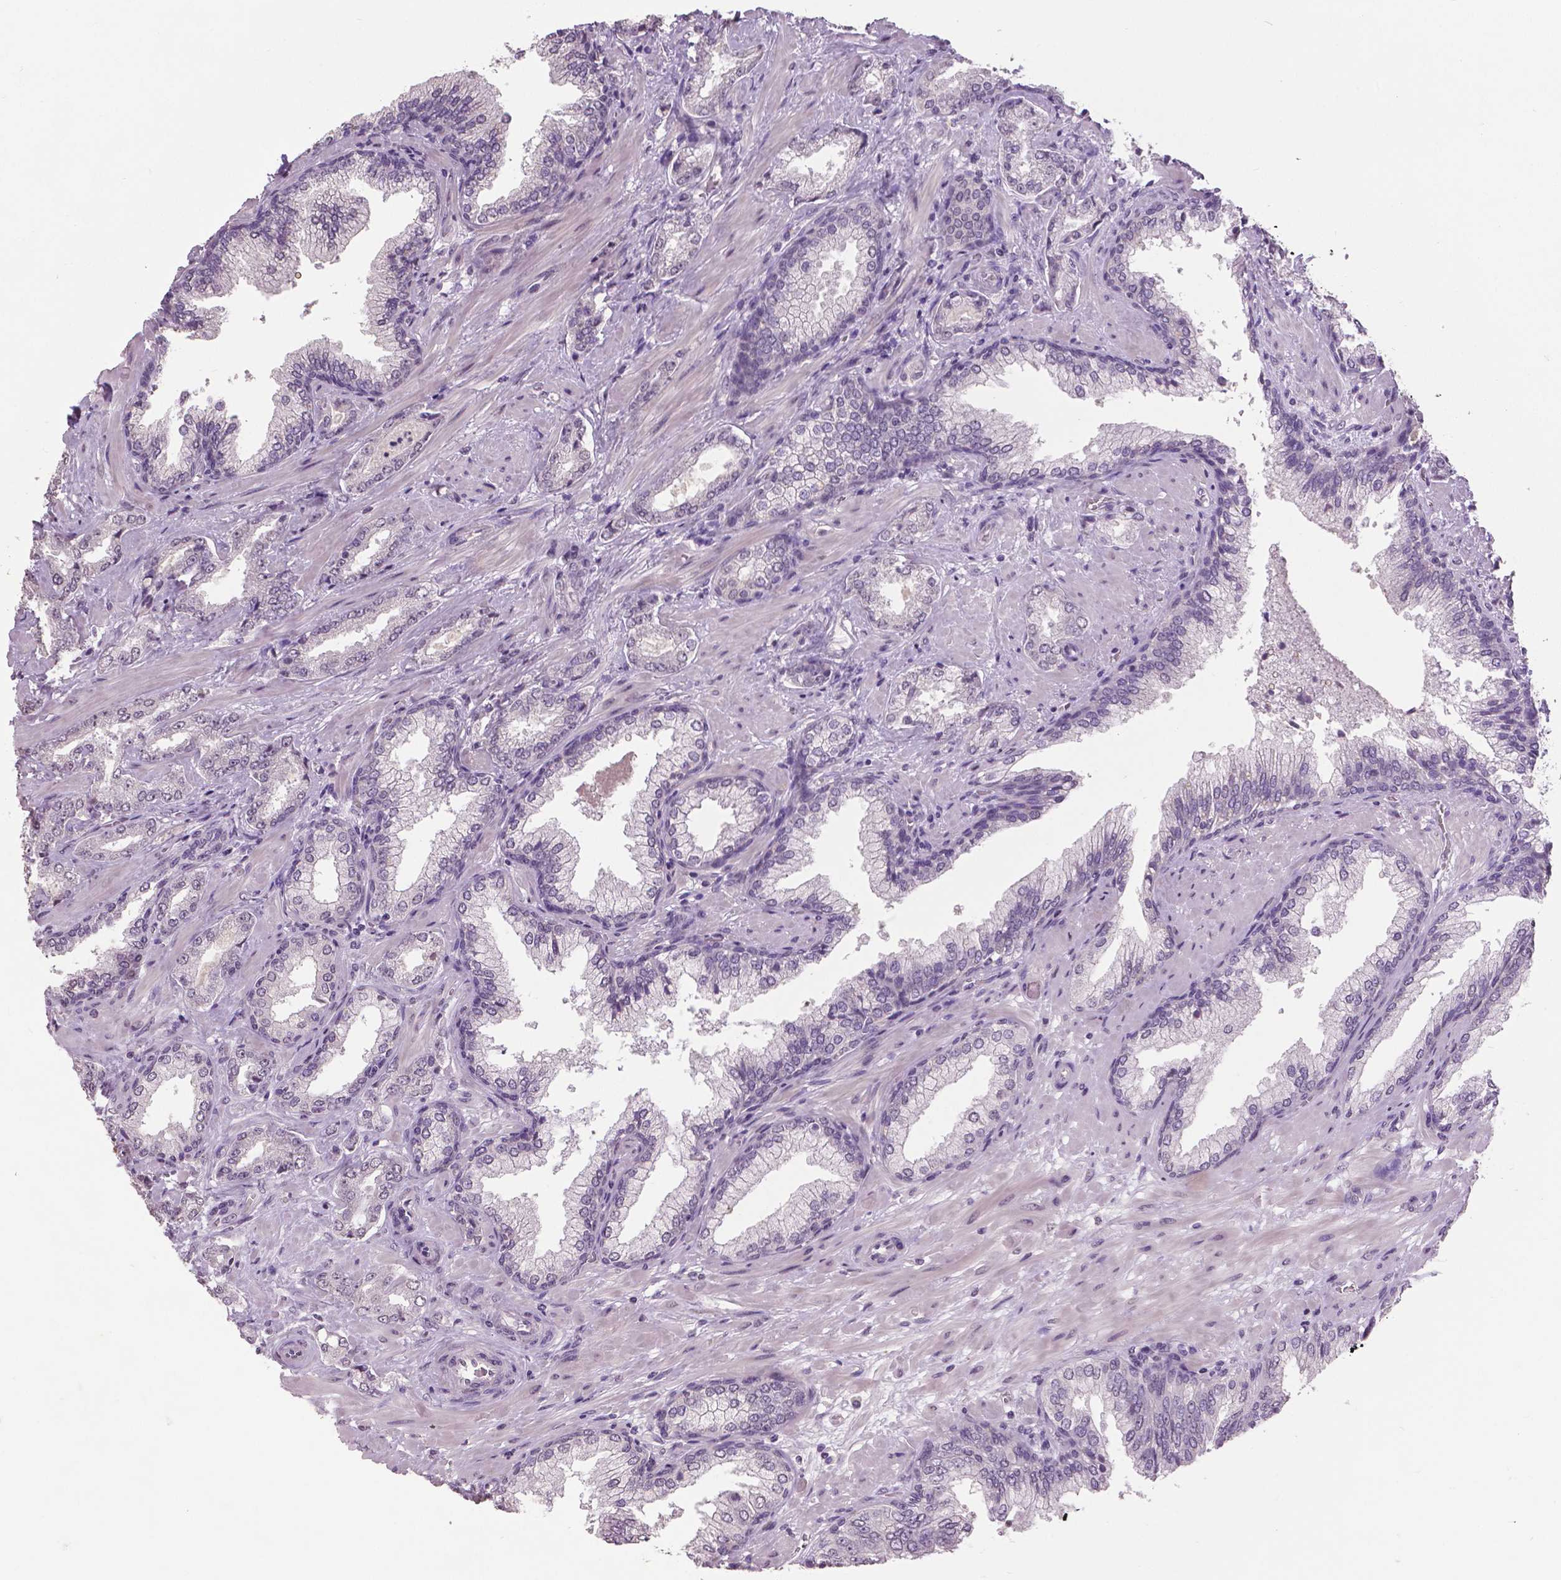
{"staining": {"intensity": "negative", "quantity": "none", "location": "none"}, "tissue": "prostate cancer", "cell_type": "Tumor cells", "image_type": "cancer", "snomed": [{"axis": "morphology", "description": "Adenocarcinoma, Low grade"}, {"axis": "topography", "description": "Prostate"}], "caption": "Histopathology image shows no protein positivity in tumor cells of prostate cancer (low-grade adenocarcinoma) tissue.", "gene": "GRIN2A", "patient": {"sex": "male", "age": 61}}